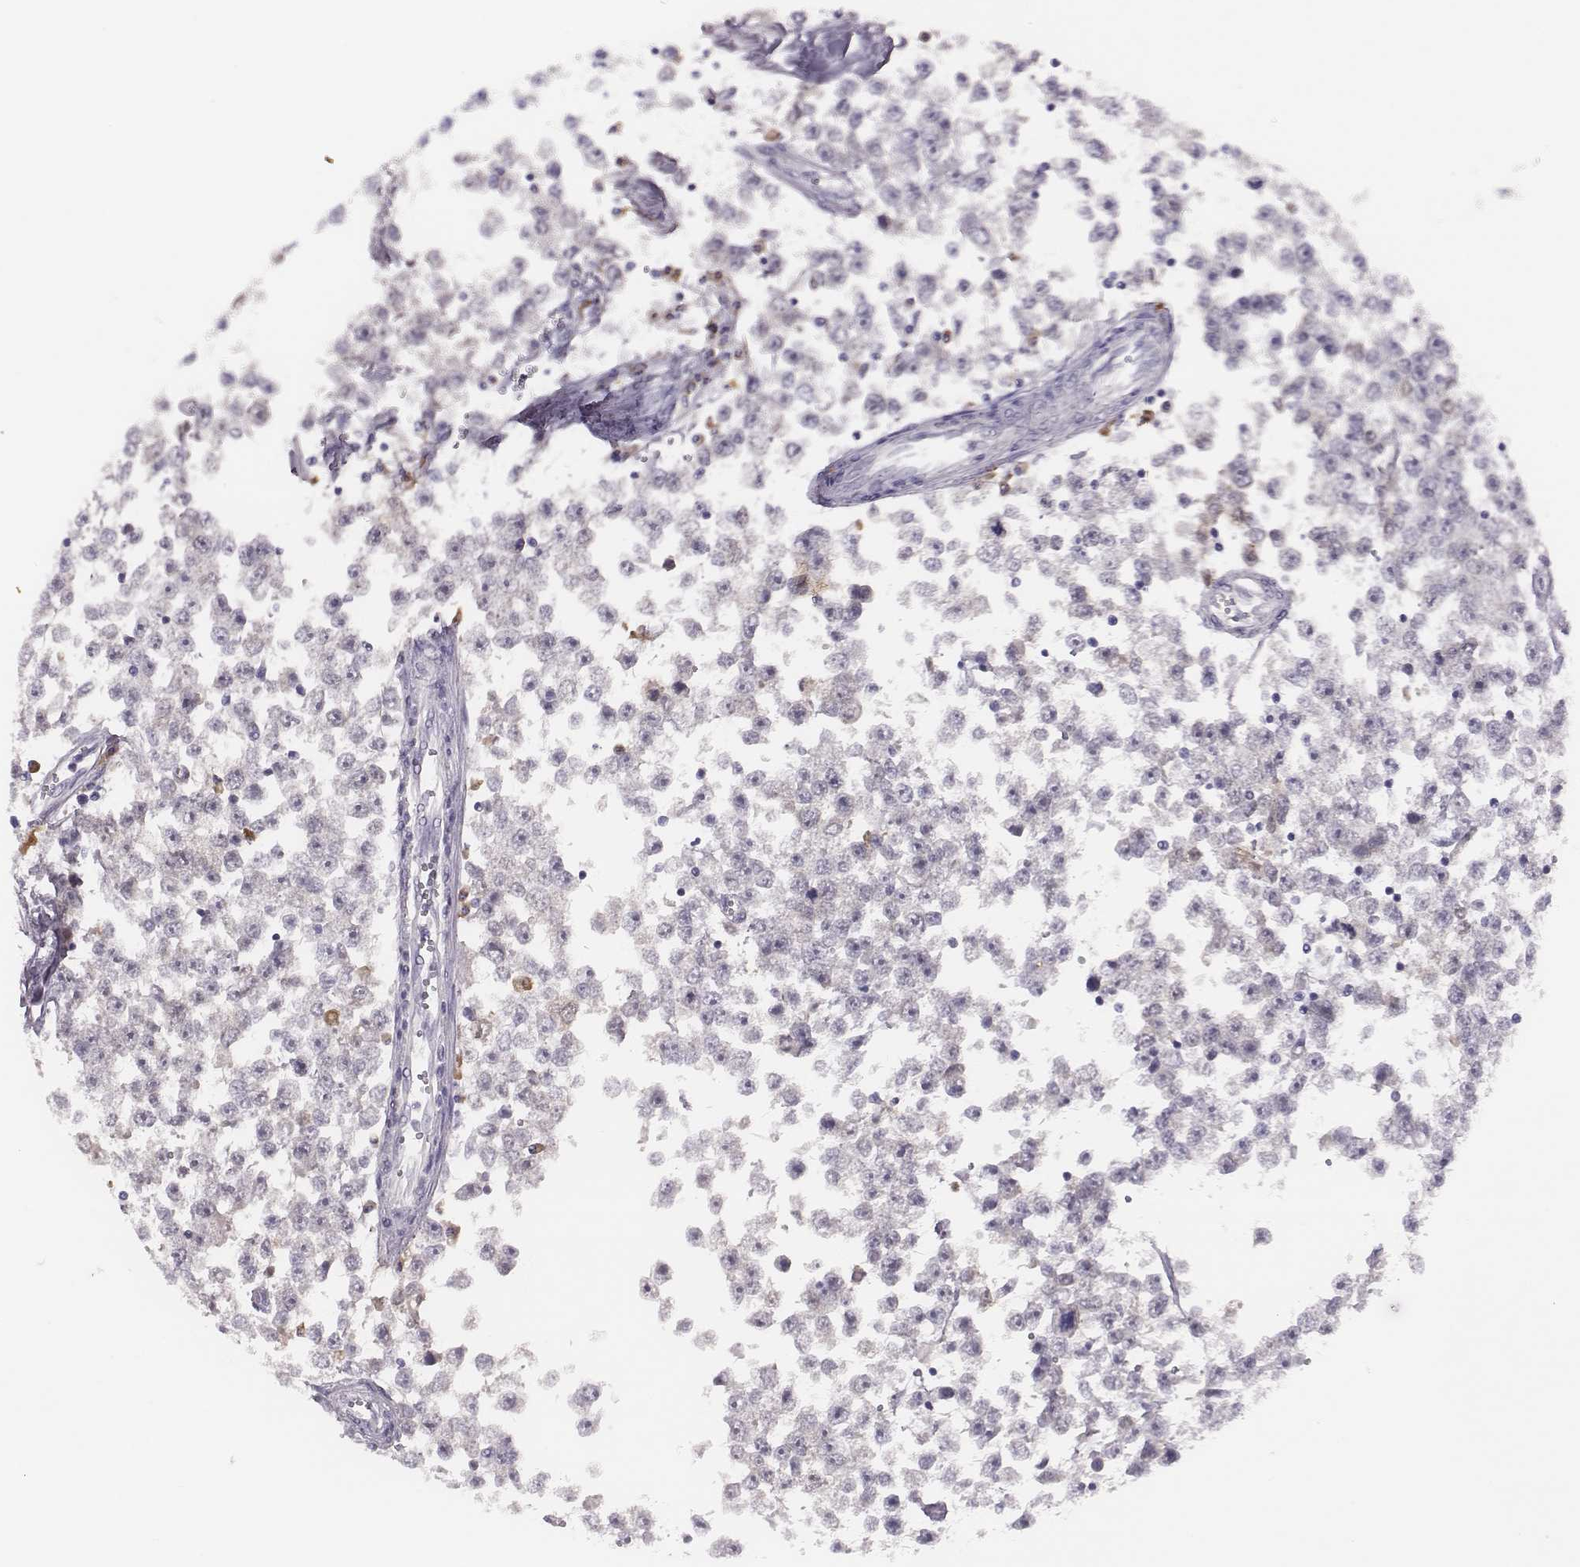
{"staining": {"intensity": "negative", "quantity": "none", "location": "none"}, "tissue": "testis cancer", "cell_type": "Tumor cells", "image_type": "cancer", "snomed": [{"axis": "morphology", "description": "Seminoma, NOS"}, {"axis": "topography", "description": "Testis"}], "caption": "A micrograph of human testis seminoma is negative for staining in tumor cells.", "gene": "PBK", "patient": {"sex": "male", "age": 34}}